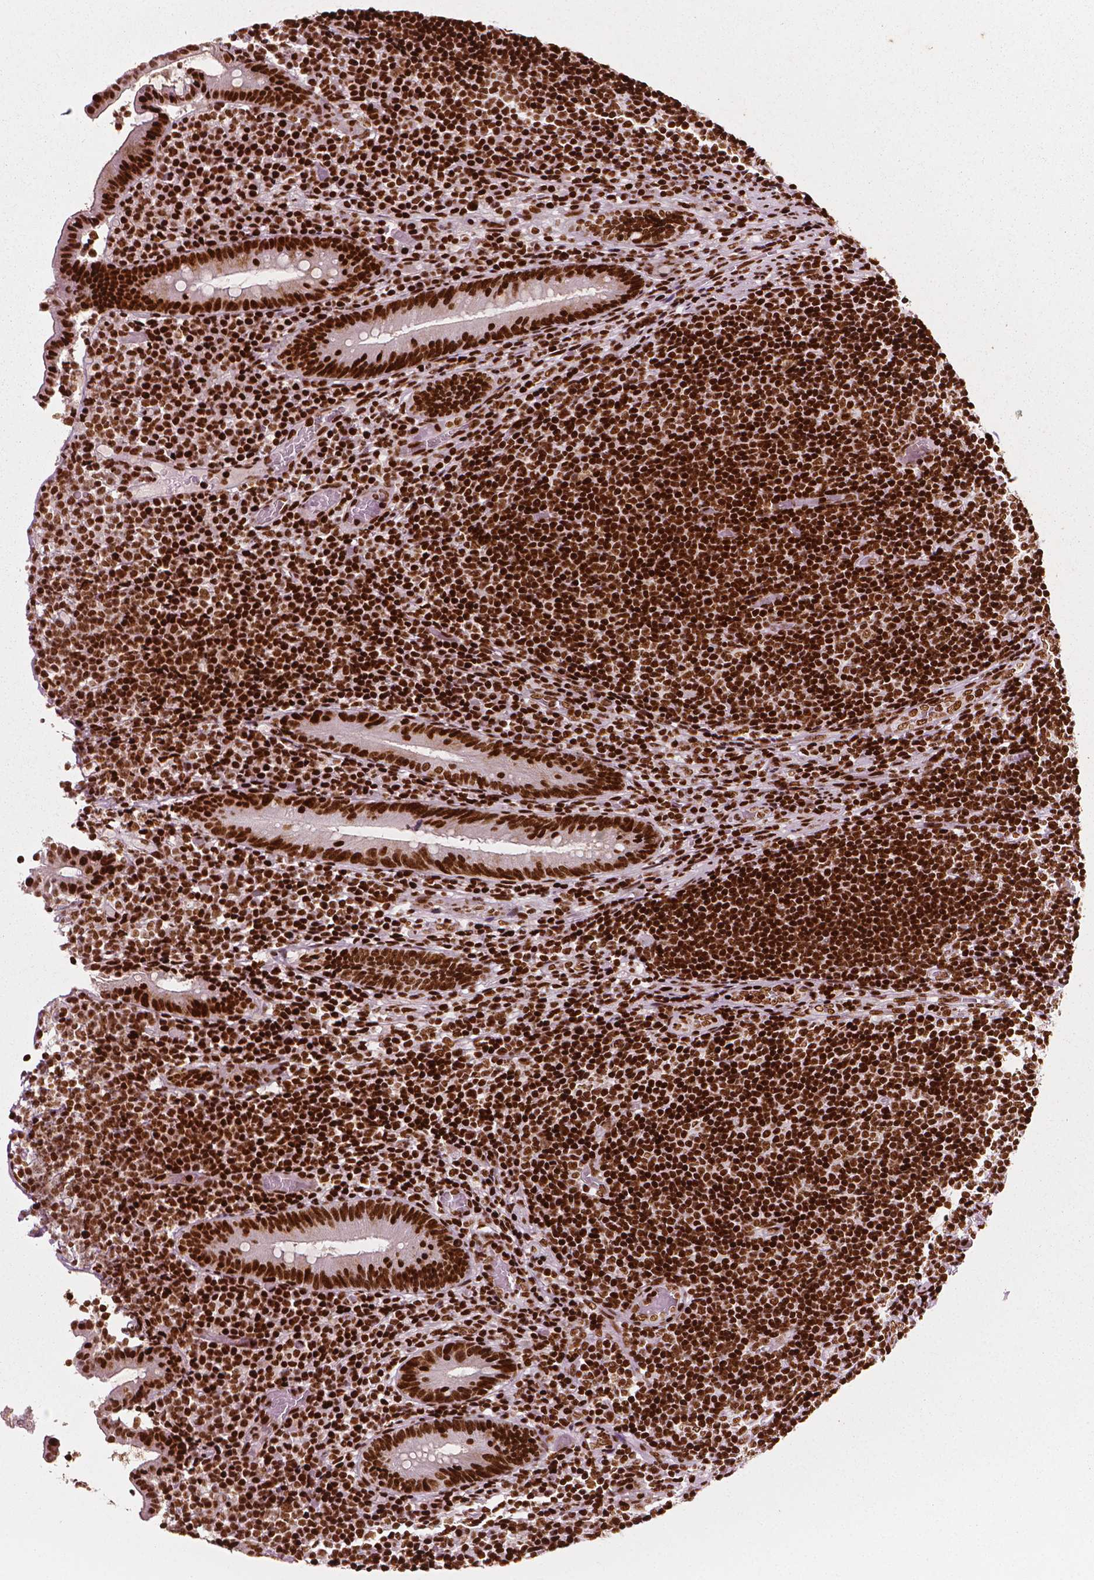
{"staining": {"intensity": "strong", "quantity": ">75%", "location": "nuclear"}, "tissue": "appendix", "cell_type": "Glandular cells", "image_type": "normal", "snomed": [{"axis": "morphology", "description": "Normal tissue, NOS"}, {"axis": "topography", "description": "Appendix"}], "caption": "There is high levels of strong nuclear expression in glandular cells of normal appendix, as demonstrated by immunohistochemical staining (brown color).", "gene": "CTCF", "patient": {"sex": "female", "age": 32}}